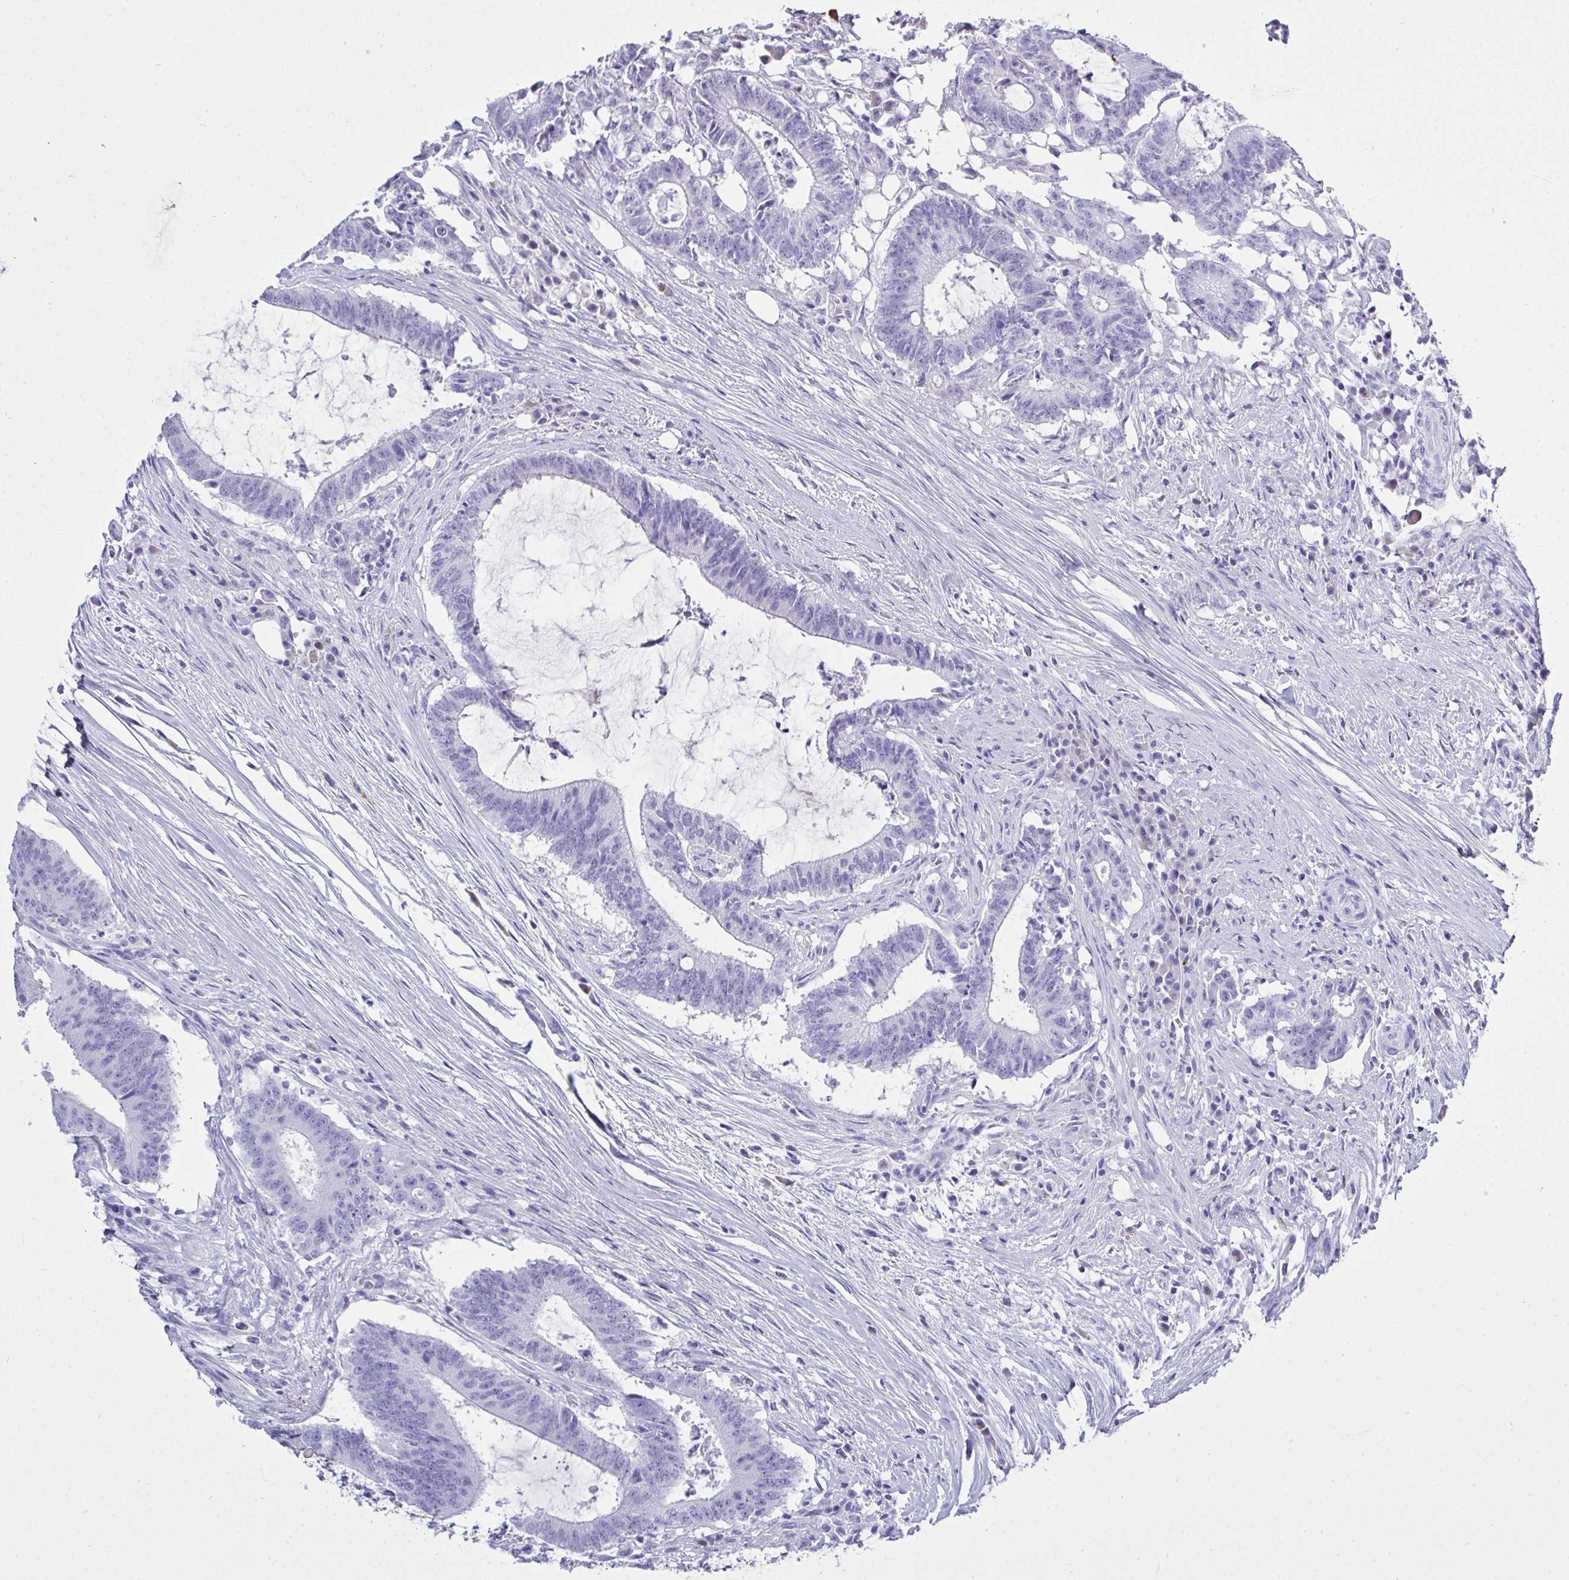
{"staining": {"intensity": "negative", "quantity": "none", "location": "none"}, "tissue": "colorectal cancer", "cell_type": "Tumor cells", "image_type": "cancer", "snomed": [{"axis": "morphology", "description": "Adenocarcinoma, NOS"}, {"axis": "topography", "description": "Colon"}], "caption": "Immunohistochemical staining of human colorectal cancer (adenocarcinoma) exhibits no significant expression in tumor cells.", "gene": "AKR1D1", "patient": {"sex": "female", "age": 43}}